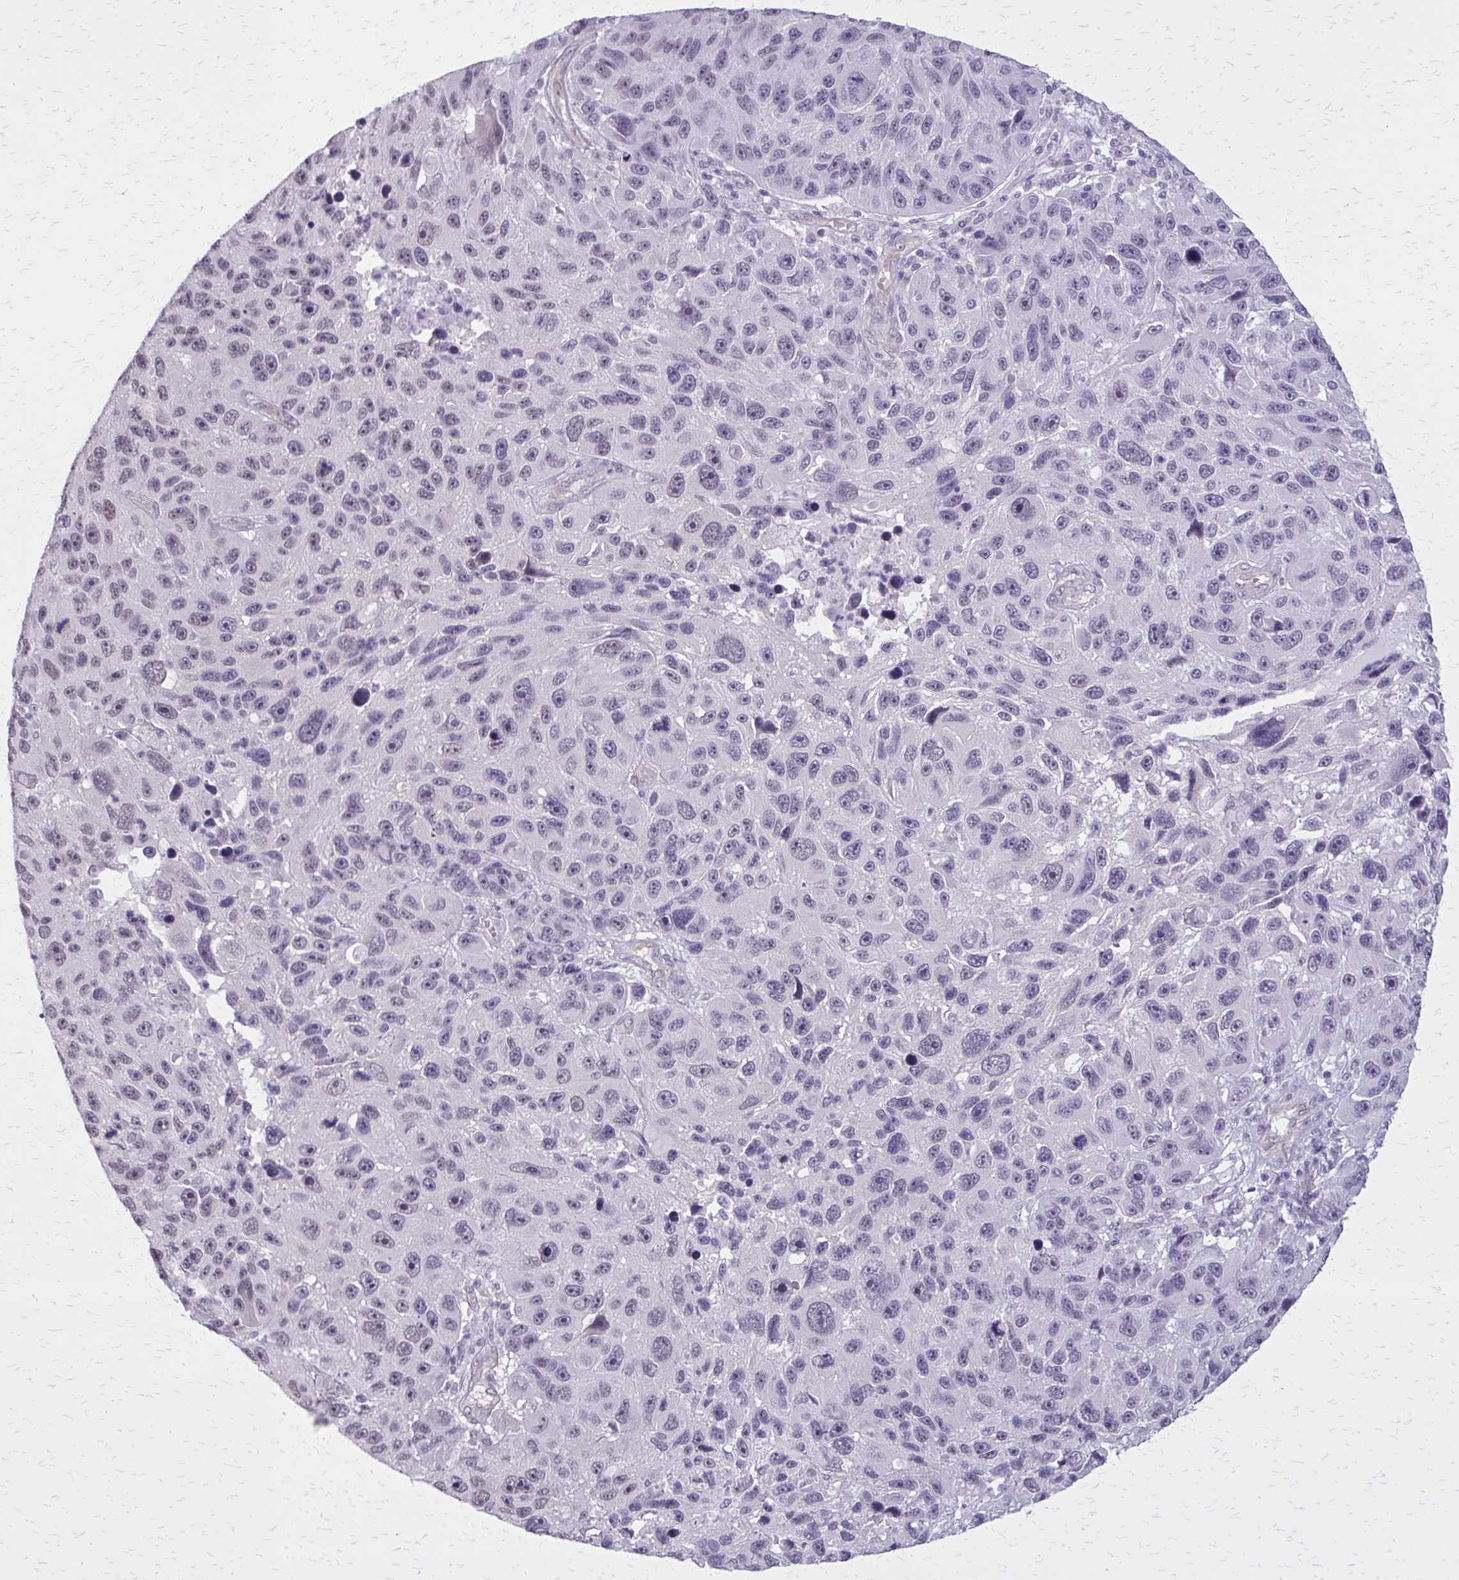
{"staining": {"intensity": "weak", "quantity": "<25%", "location": "nuclear"}, "tissue": "melanoma", "cell_type": "Tumor cells", "image_type": "cancer", "snomed": [{"axis": "morphology", "description": "Malignant melanoma, NOS"}, {"axis": "topography", "description": "Skin"}], "caption": "Immunohistochemistry of melanoma exhibits no positivity in tumor cells.", "gene": "PLCB1", "patient": {"sex": "male", "age": 53}}